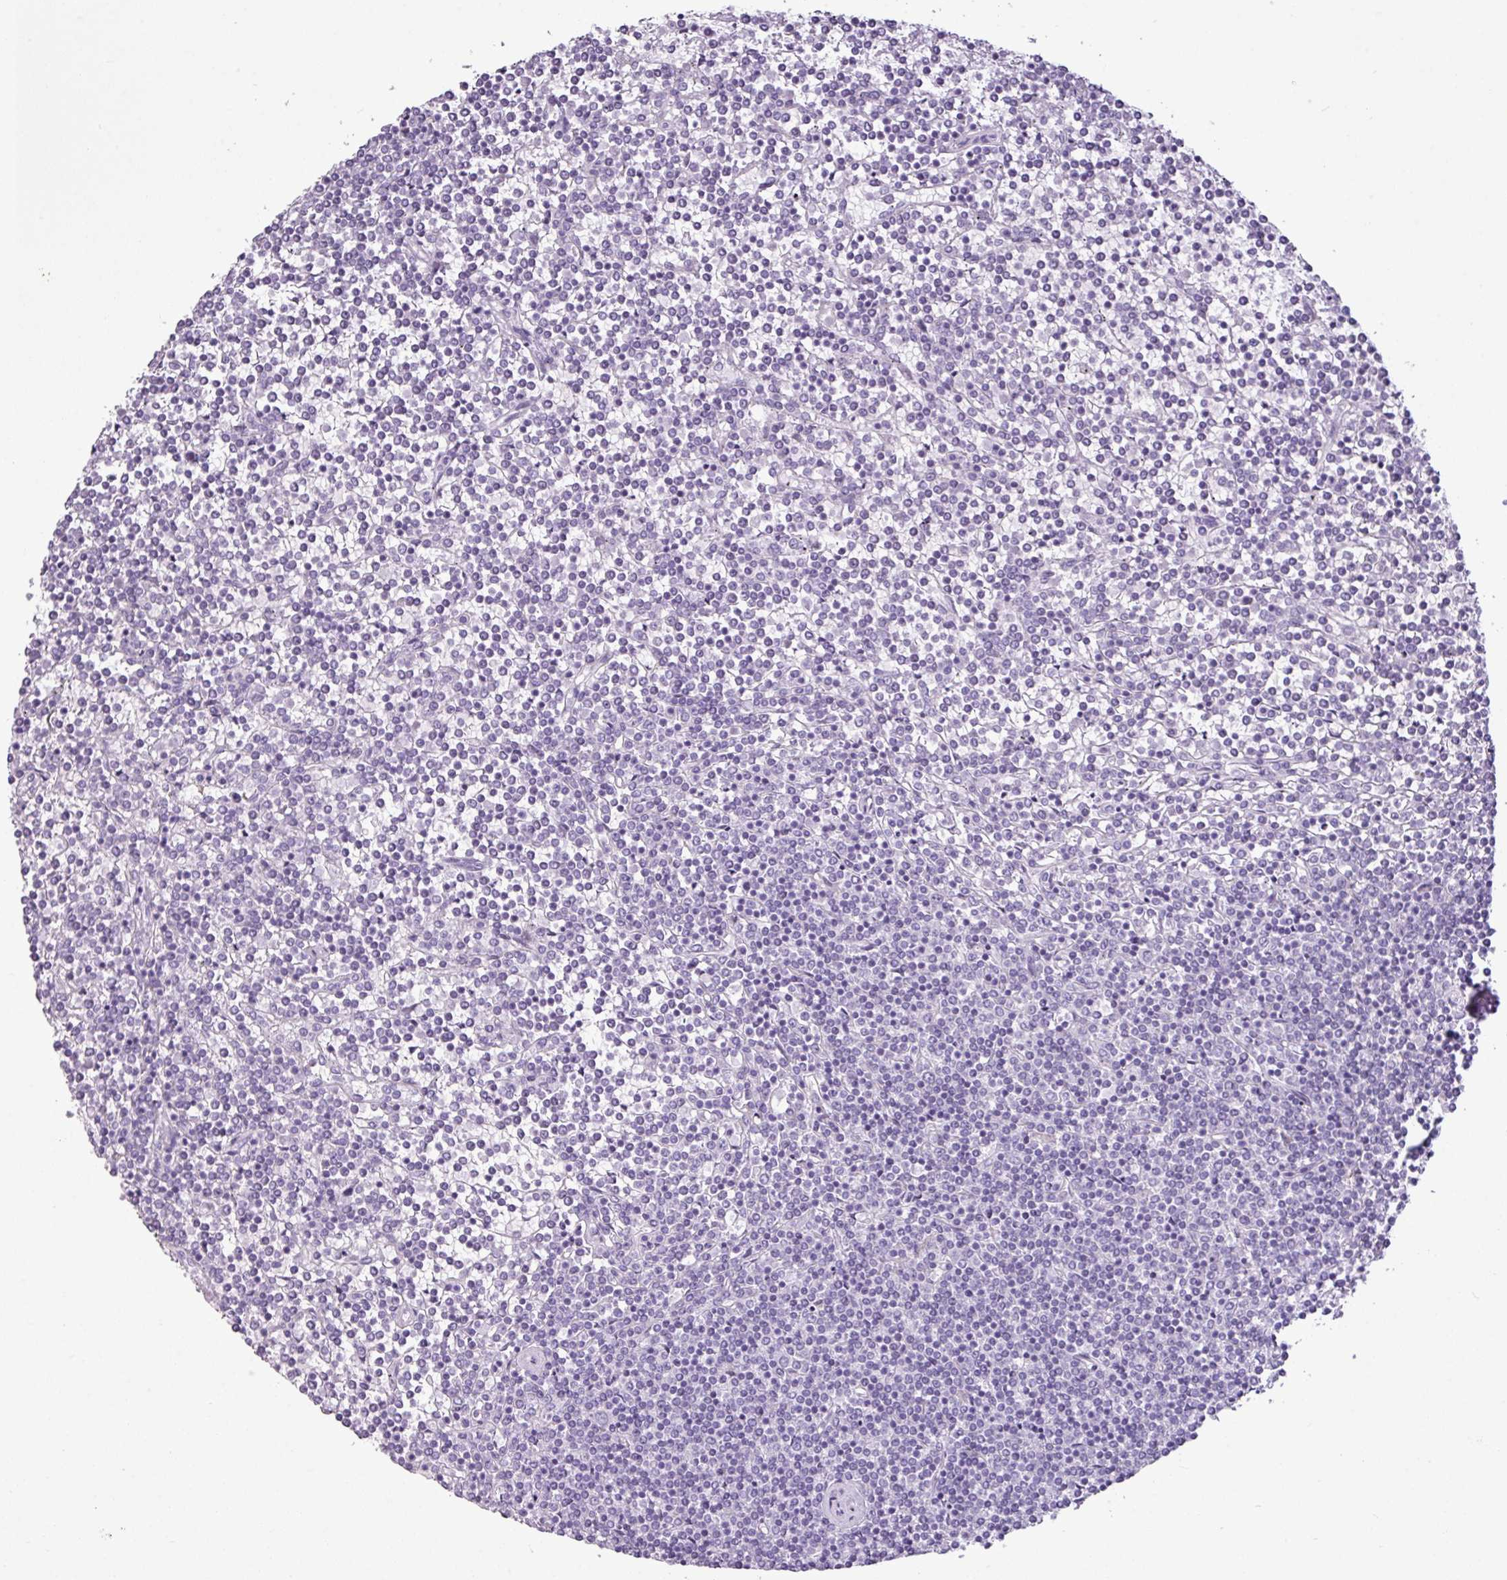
{"staining": {"intensity": "negative", "quantity": "none", "location": "none"}, "tissue": "lymphoma", "cell_type": "Tumor cells", "image_type": "cancer", "snomed": [{"axis": "morphology", "description": "Malignant lymphoma, non-Hodgkin's type, Low grade"}, {"axis": "topography", "description": "Spleen"}], "caption": "Immunohistochemistry (IHC) micrograph of human lymphoma stained for a protein (brown), which shows no staining in tumor cells. (DAB (3,3'-diaminobenzidine) IHC with hematoxylin counter stain).", "gene": "AMY2A", "patient": {"sex": "female", "age": 19}}